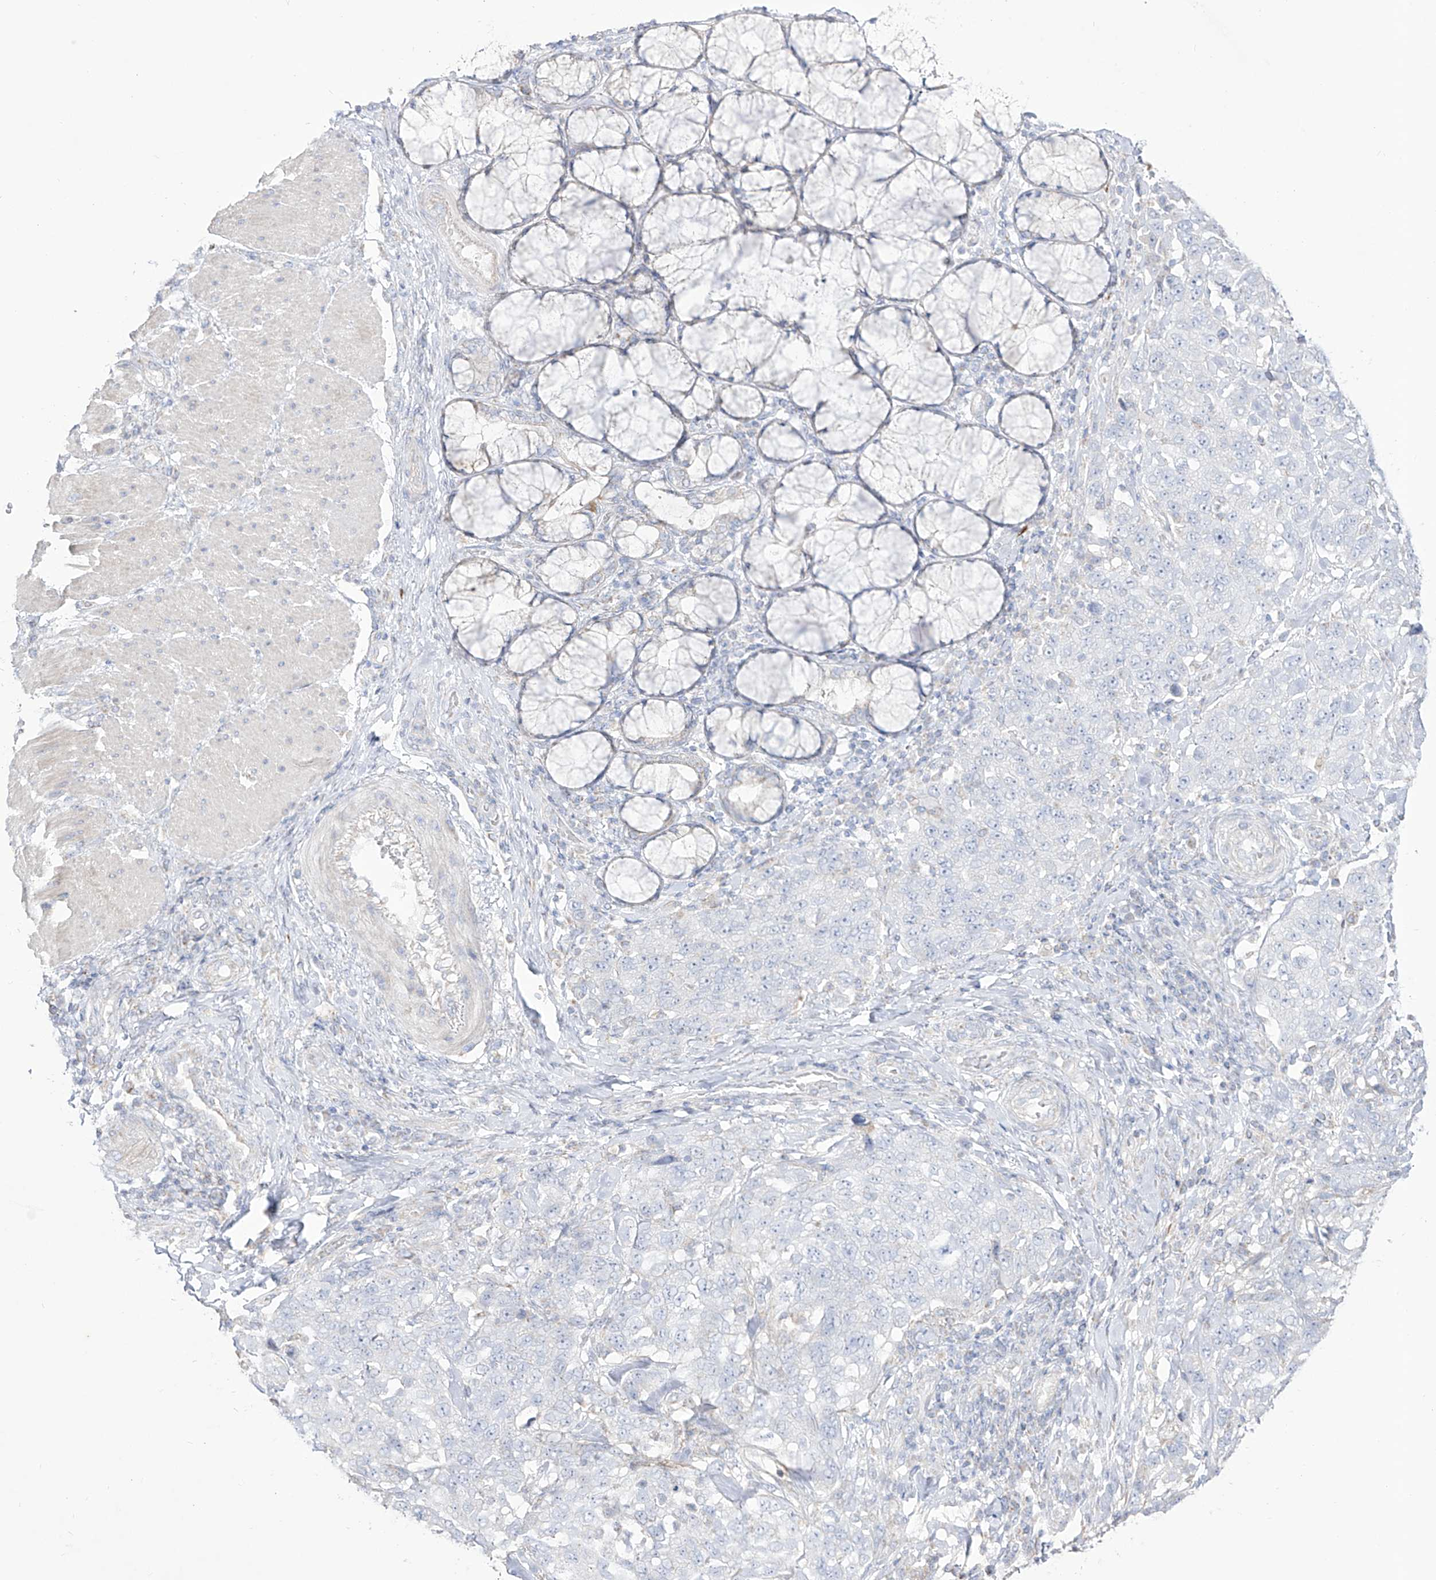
{"staining": {"intensity": "negative", "quantity": "none", "location": "none"}, "tissue": "stomach cancer", "cell_type": "Tumor cells", "image_type": "cancer", "snomed": [{"axis": "morphology", "description": "Adenocarcinoma, NOS"}, {"axis": "topography", "description": "Stomach"}], "caption": "A micrograph of human stomach cancer is negative for staining in tumor cells. Brightfield microscopy of immunohistochemistry (IHC) stained with DAB (brown) and hematoxylin (blue), captured at high magnification.", "gene": "RCHY1", "patient": {"sex": "male", "age": 48}}